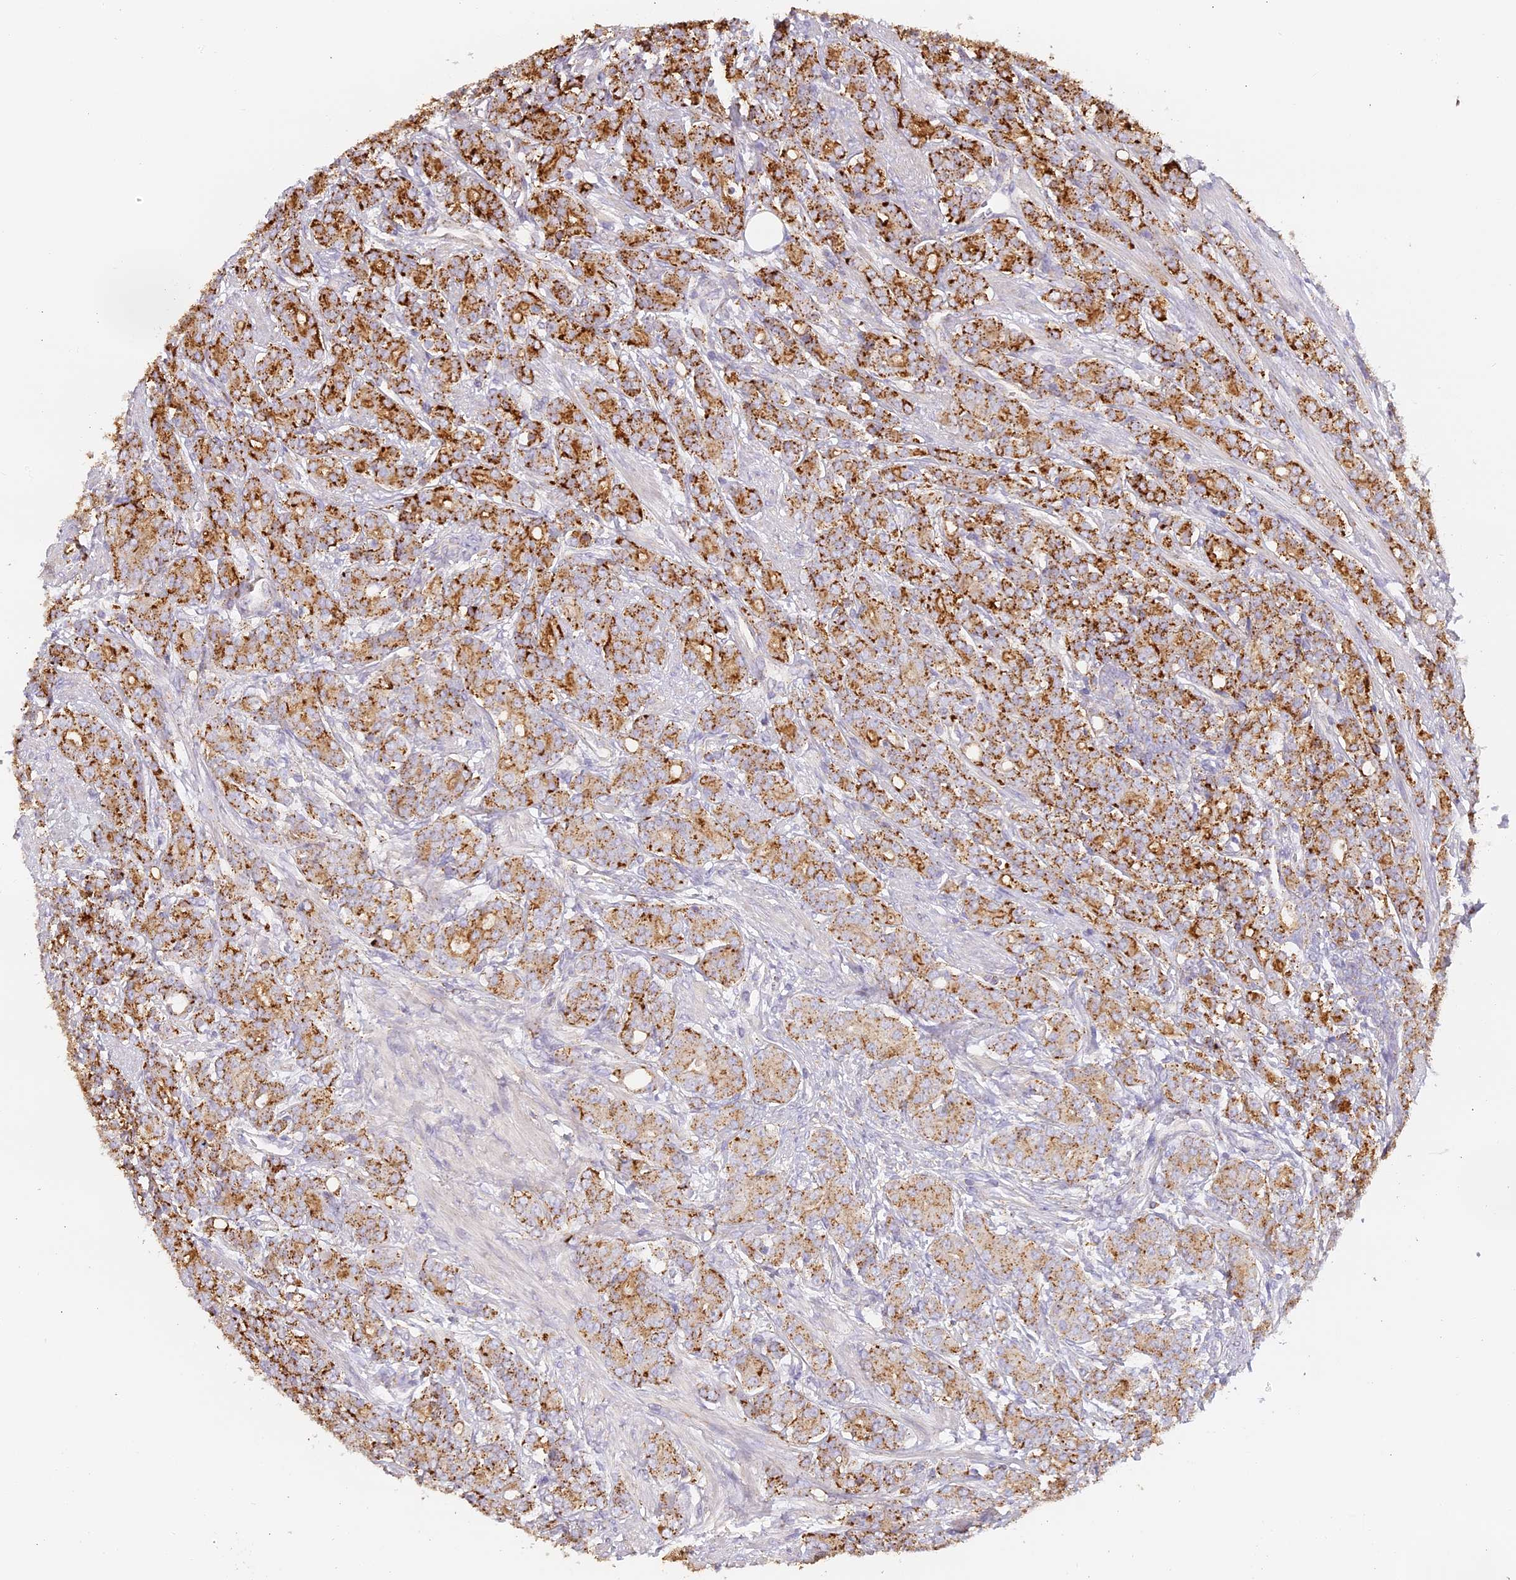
{"staining": {"intensity": "strong", "quantity": ">75%", "location": "cytoplasmic/membranous"}, "tissue": "prostate cancer", "cell_type": "Tumor cells", "image_type": "cancer", "snomed": [{"axis": "morphology", "description": "Adenocarcinoma, High grade"}, {"axis": "topography", "description": "Prostate"}], "caption": "IHC micrograph of human prostate cancer stained for a protein (brown), which reveals high levels of strong cytoplasmic/membranous staining in approximately >75% of tumor cells.", "gene": "LAMP2", "patient": {"sex": "male", "age": 62}}